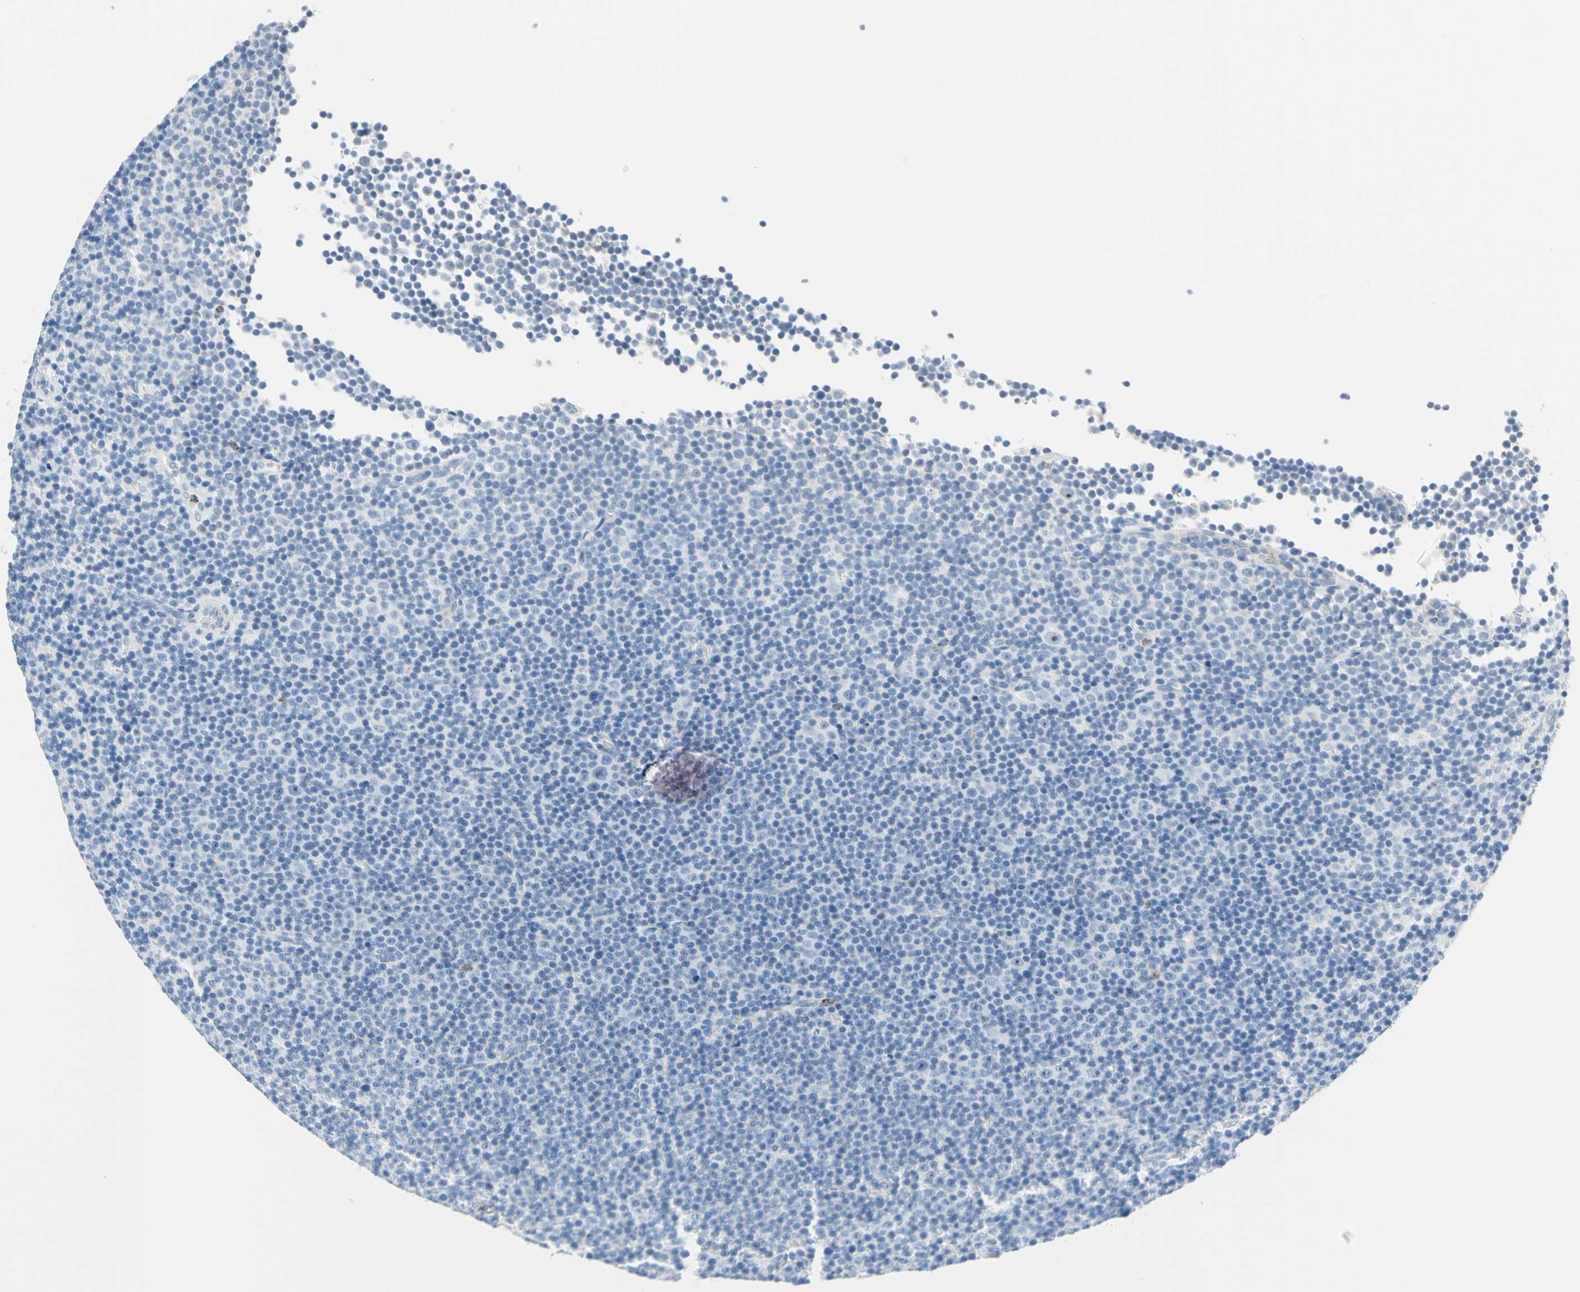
{"staining": {"intensity": "negative", "quantity": "none", "location": "none"}, "tissue": "lymphoma", "cell_type": "Tumor cells", "image_type": "cancer", "snomed": [{"axis": "morphology", "description": "Malignant lymphoma, non-Hodgkin's type, Low grade"}, {"axis": "topography", "description": "Lymph node"}], "caption": "The histopathology image exhibits no staining of tumor cells in lymphoma.", "gene": "CYSLTR1", "patient": {"sex": "female", "age": 67}}